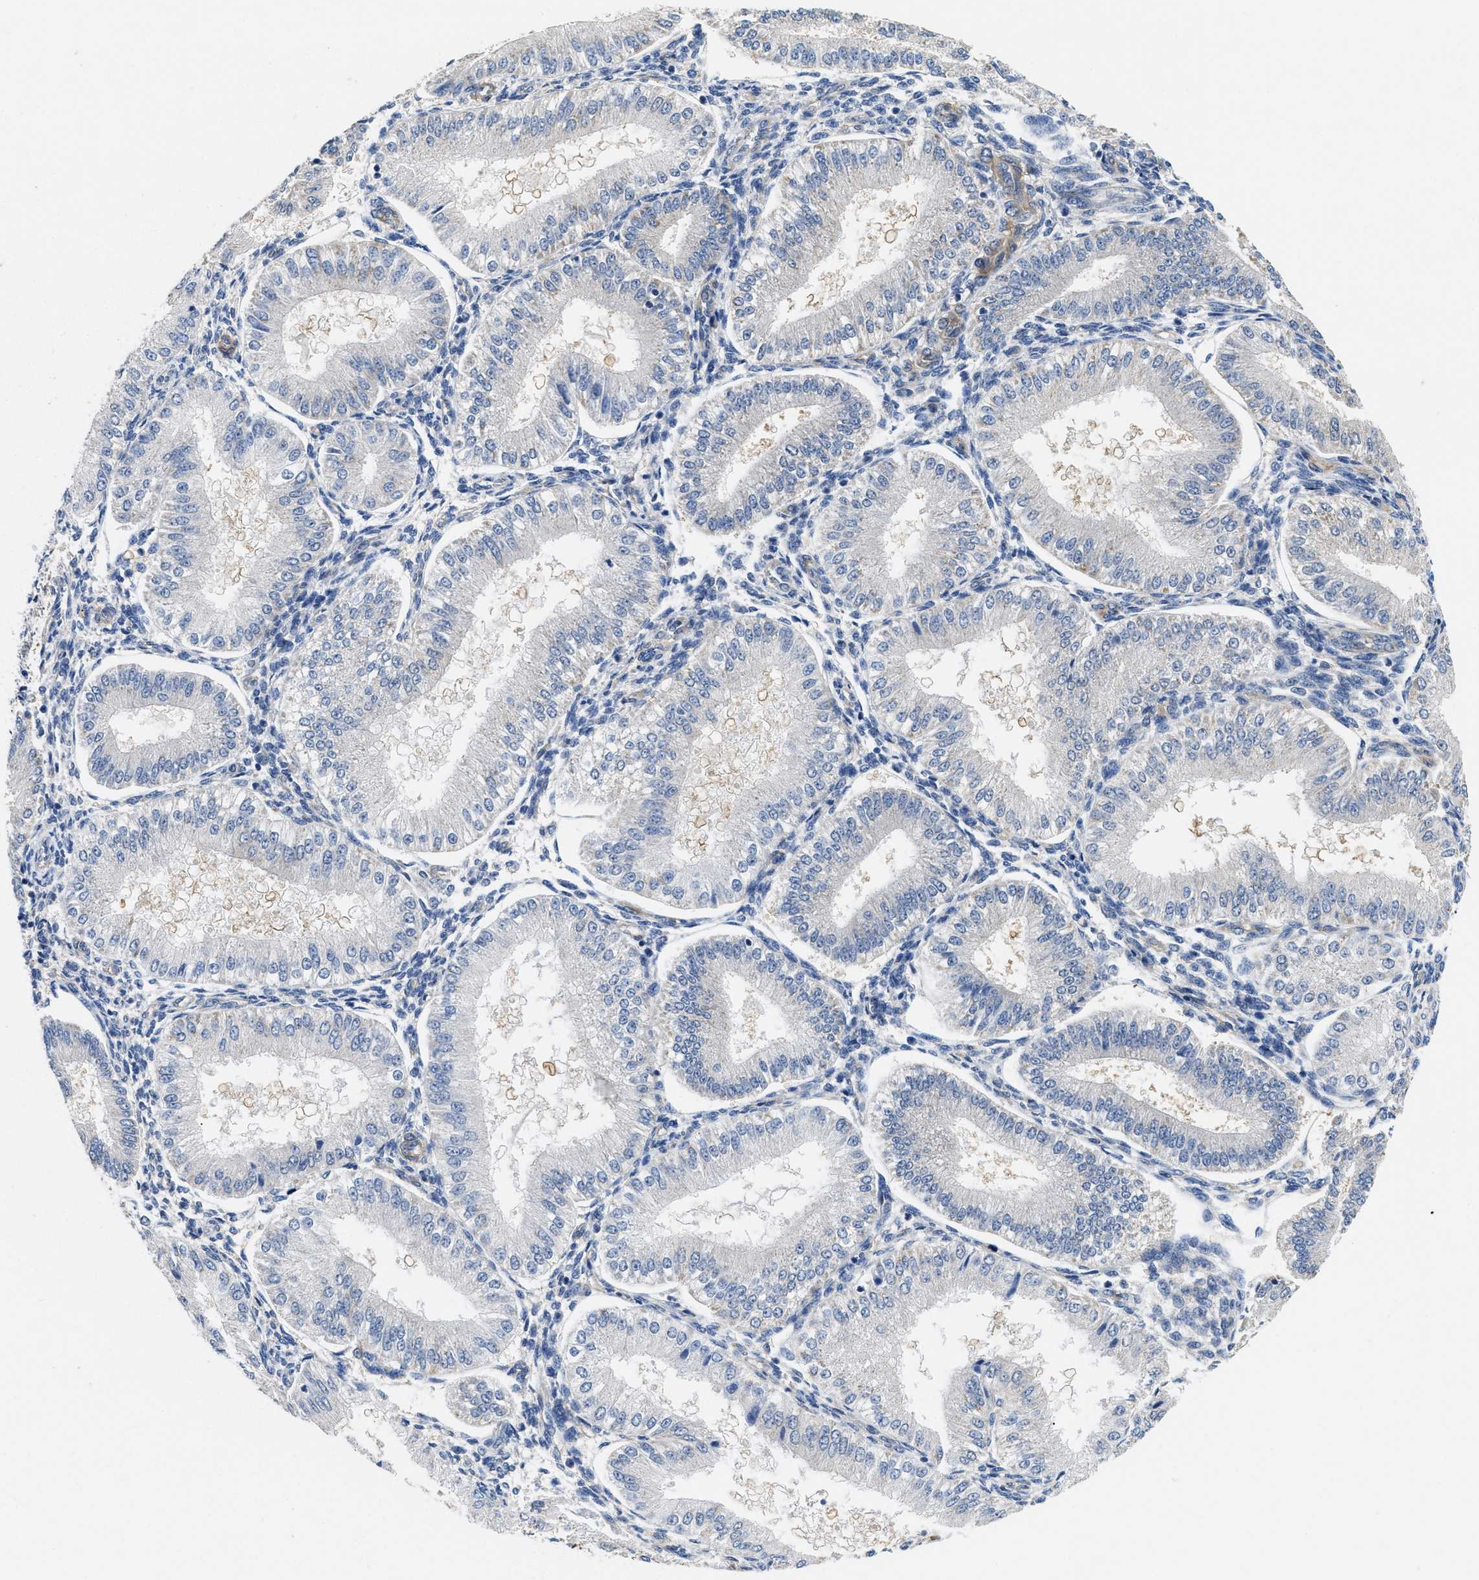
{"staining": {"intensity": "moderate", "quantity": "<25%", "location": "cytoplasmic/membranous"}, "tissue": "endometrium", "cell_type": "Cells in endometrial stroma", "image_type": "normal", "snomed": [{"axis": "morphology", "description": "Normal tissue, NOS"}, {"axis": "topography", "description": "Endometrium"}], "caption": "Approximately <25% of cells in endometrial stroma in normal human endometrium show moderate cytoplasmic/membranous protein staining as visualized by brown immunohistochemical staining.", "gene": "RAPH1", "patient": {"sex": "female", "age": 39}}